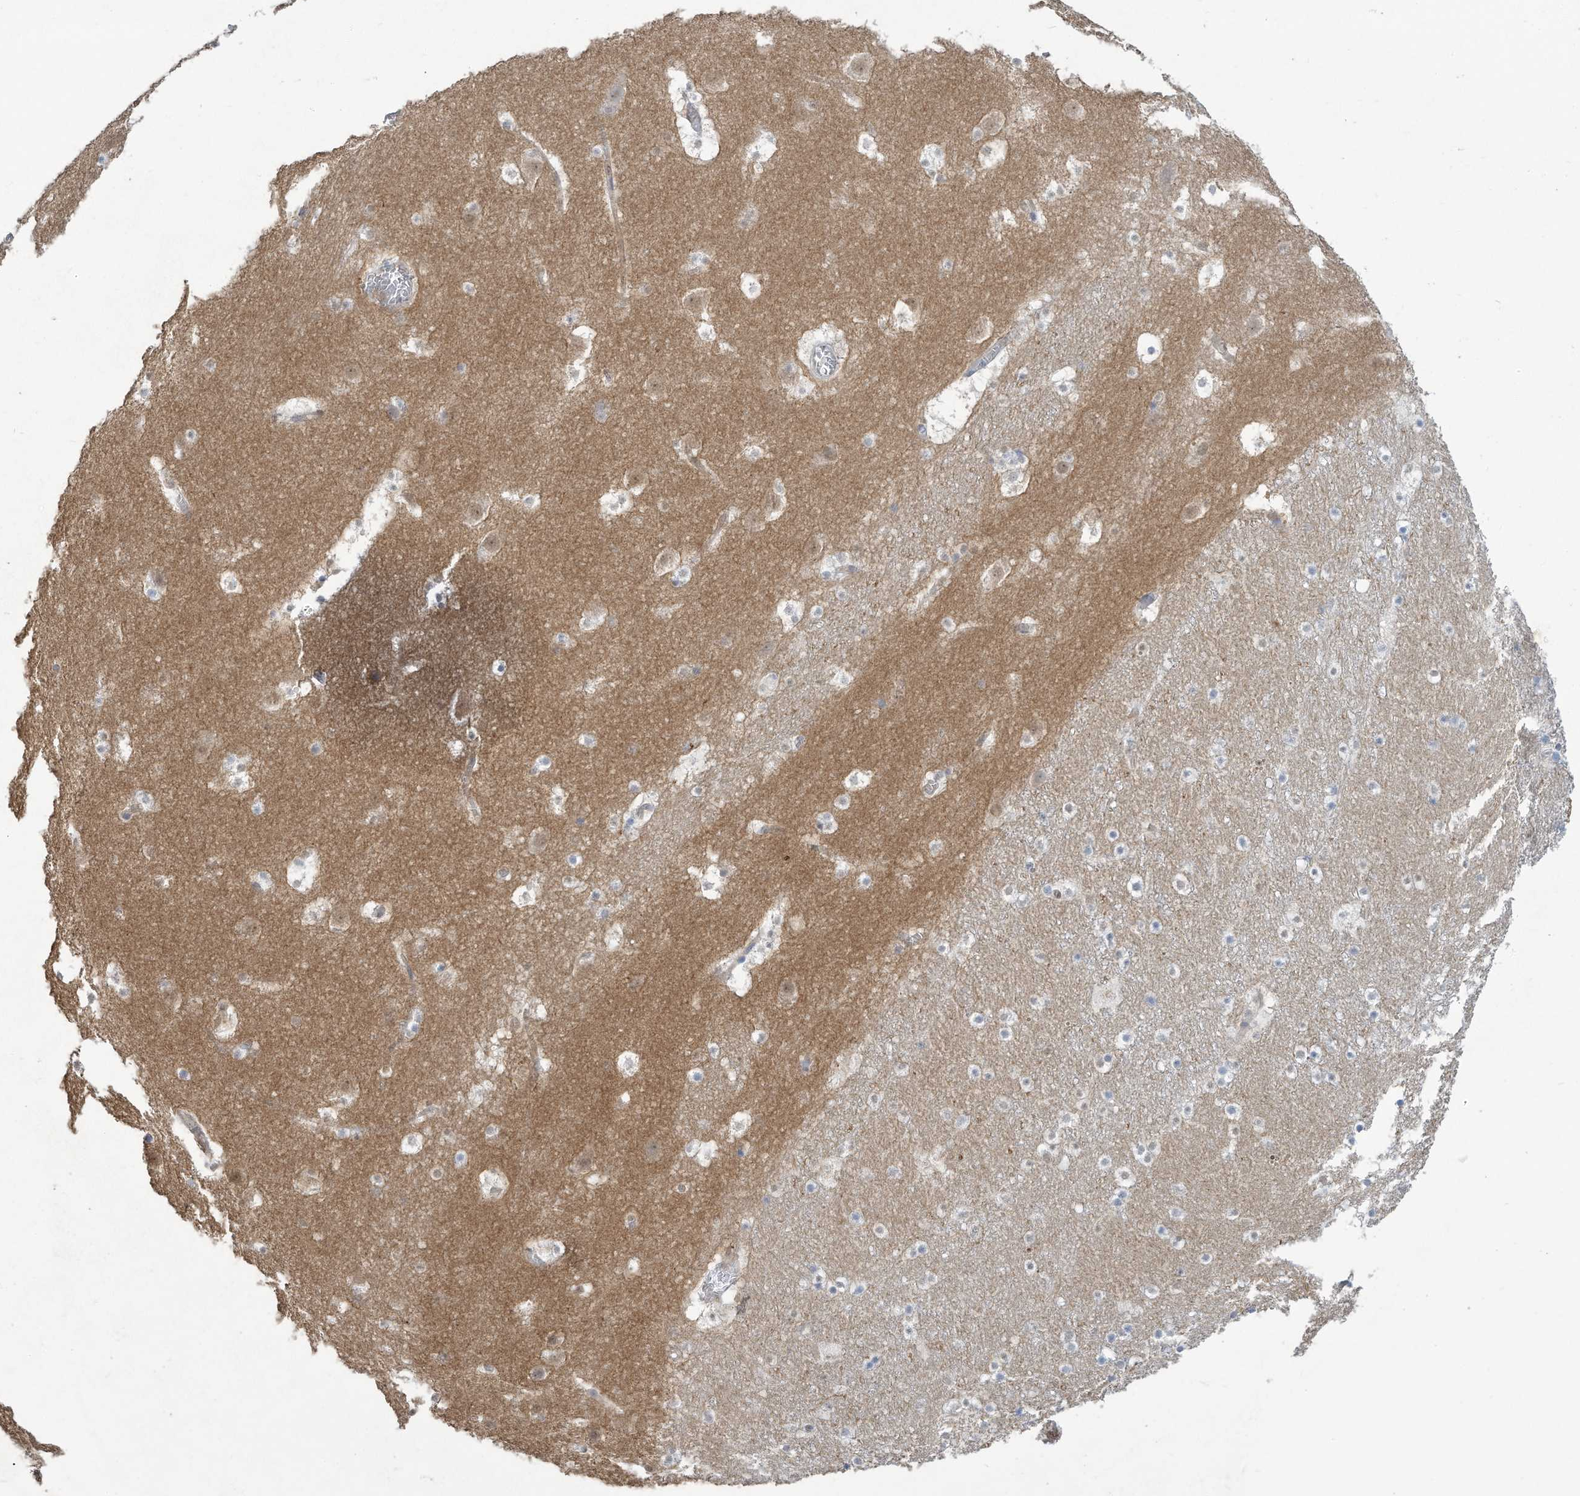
{"staining": {"intensity": "weak", "quantity": "<25%", "location": "cytoplasmic/membranous,nuclear"}, "tissue": "caudate", "cell_type": "Glial cells", "image_type": "normal", "snomed": [{"axis": "morphology", "description": "Normal tissue, NOS"}, {"axis": "topography", "description": "Lateral ventricle wall"}], "caption": "IHC of normal caudate displays no expression in glial cells. (DAB immunohistochemistry with hematoxylin counter stain).", "gene": "HAS3", "patient": {"sex": "male", "age": 45}}